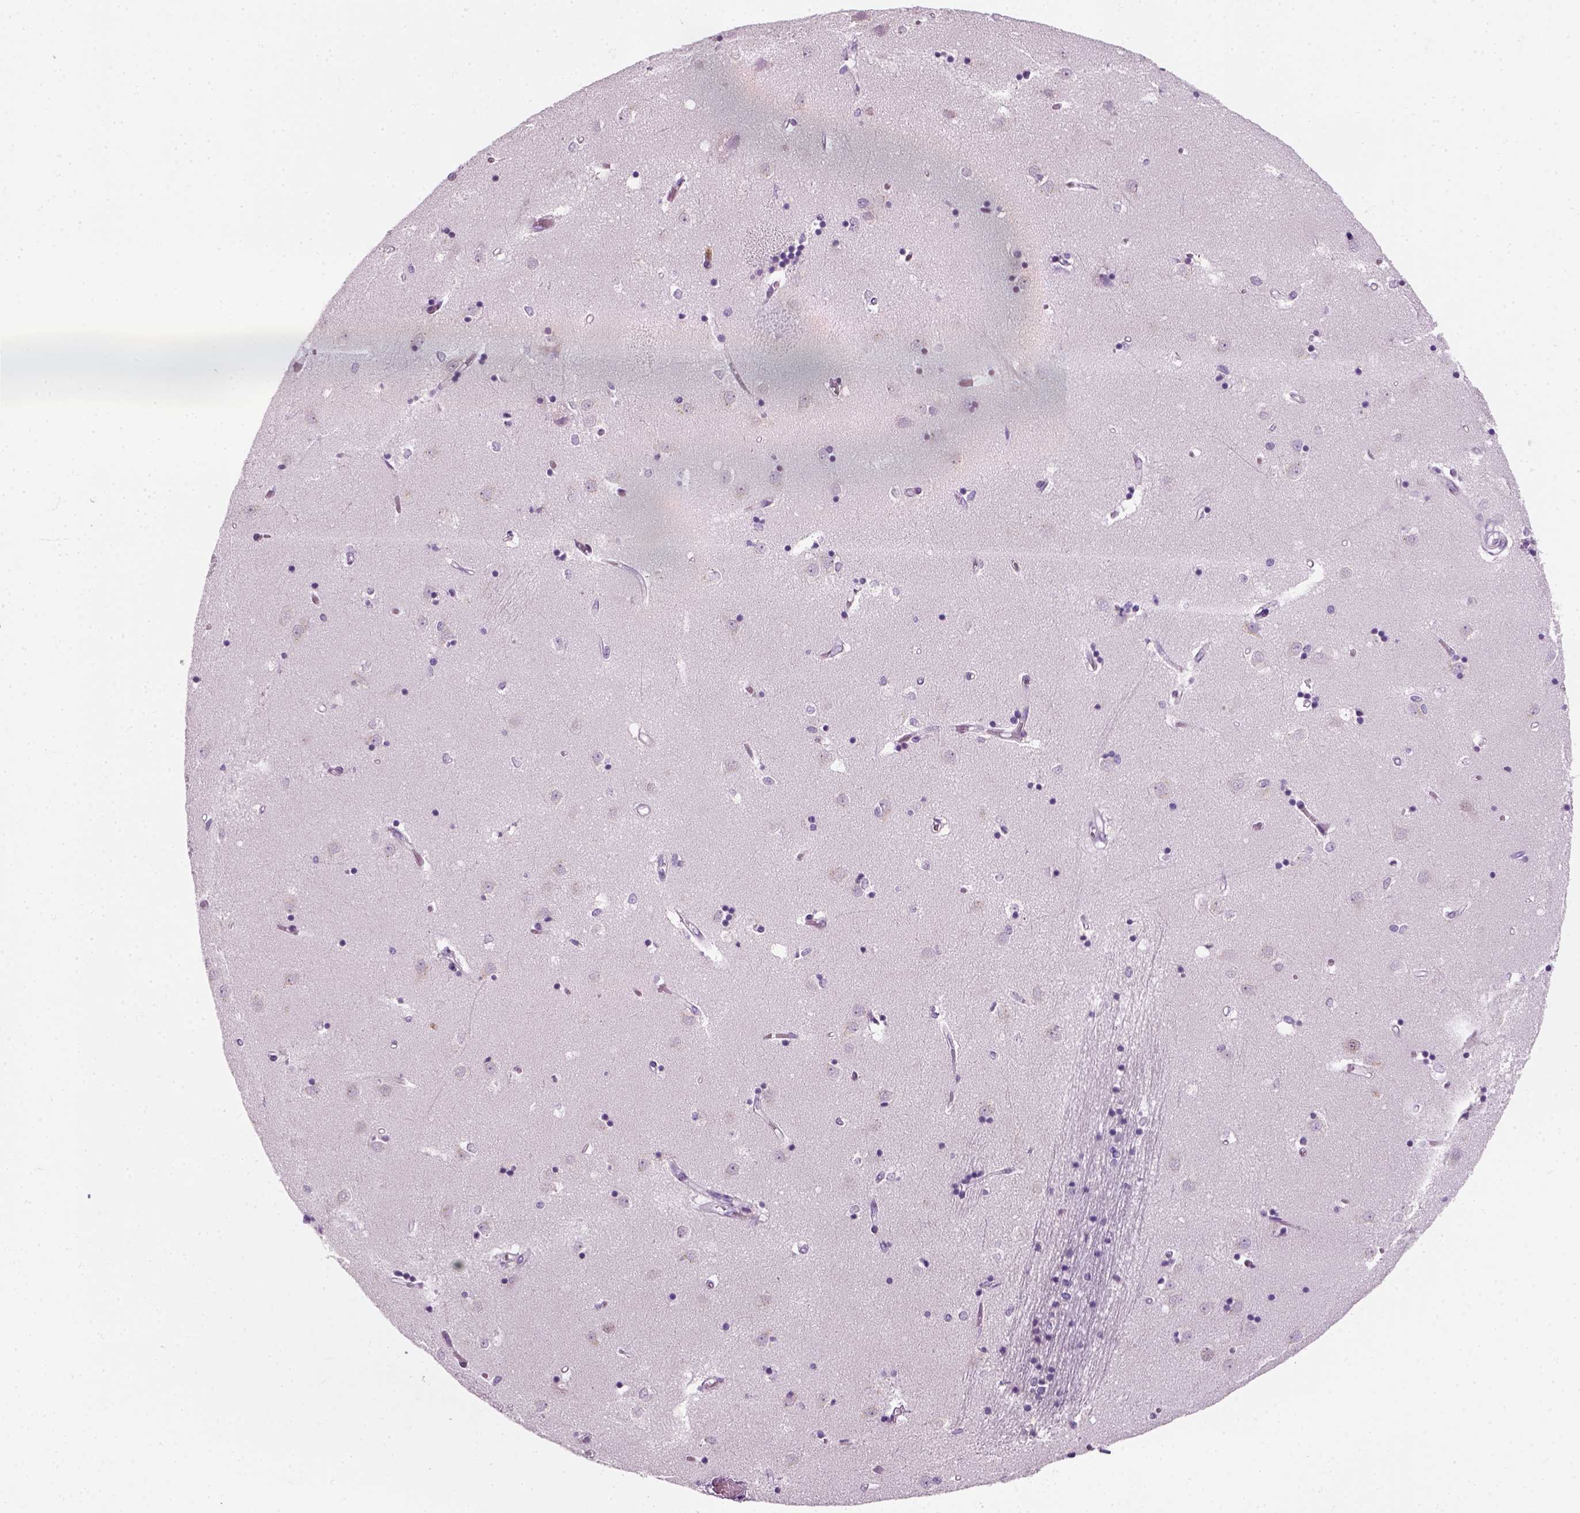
{"staining": {"intensity": "negative", "quantity": "none", "location": "none"}, "tissue": "caudate", "cell_type": "Glial cells", "image_type": "normal", "snomed": [{"axis": "morphology", "description": "Normal tissue, NOS"}, {"axis": "topography", "description": "Lateral ventricle wall"}], "caption": "The immunohistochemistry photomicrograph has no significant positivity in glial cells of caudate. Brightfield microscopy of immunohistochemistry stained with DAB (brown) and hematoxylin (blue), captured at high magnification.", "gene": "IL4", "patient": {"sex": "male", "age": 54}}